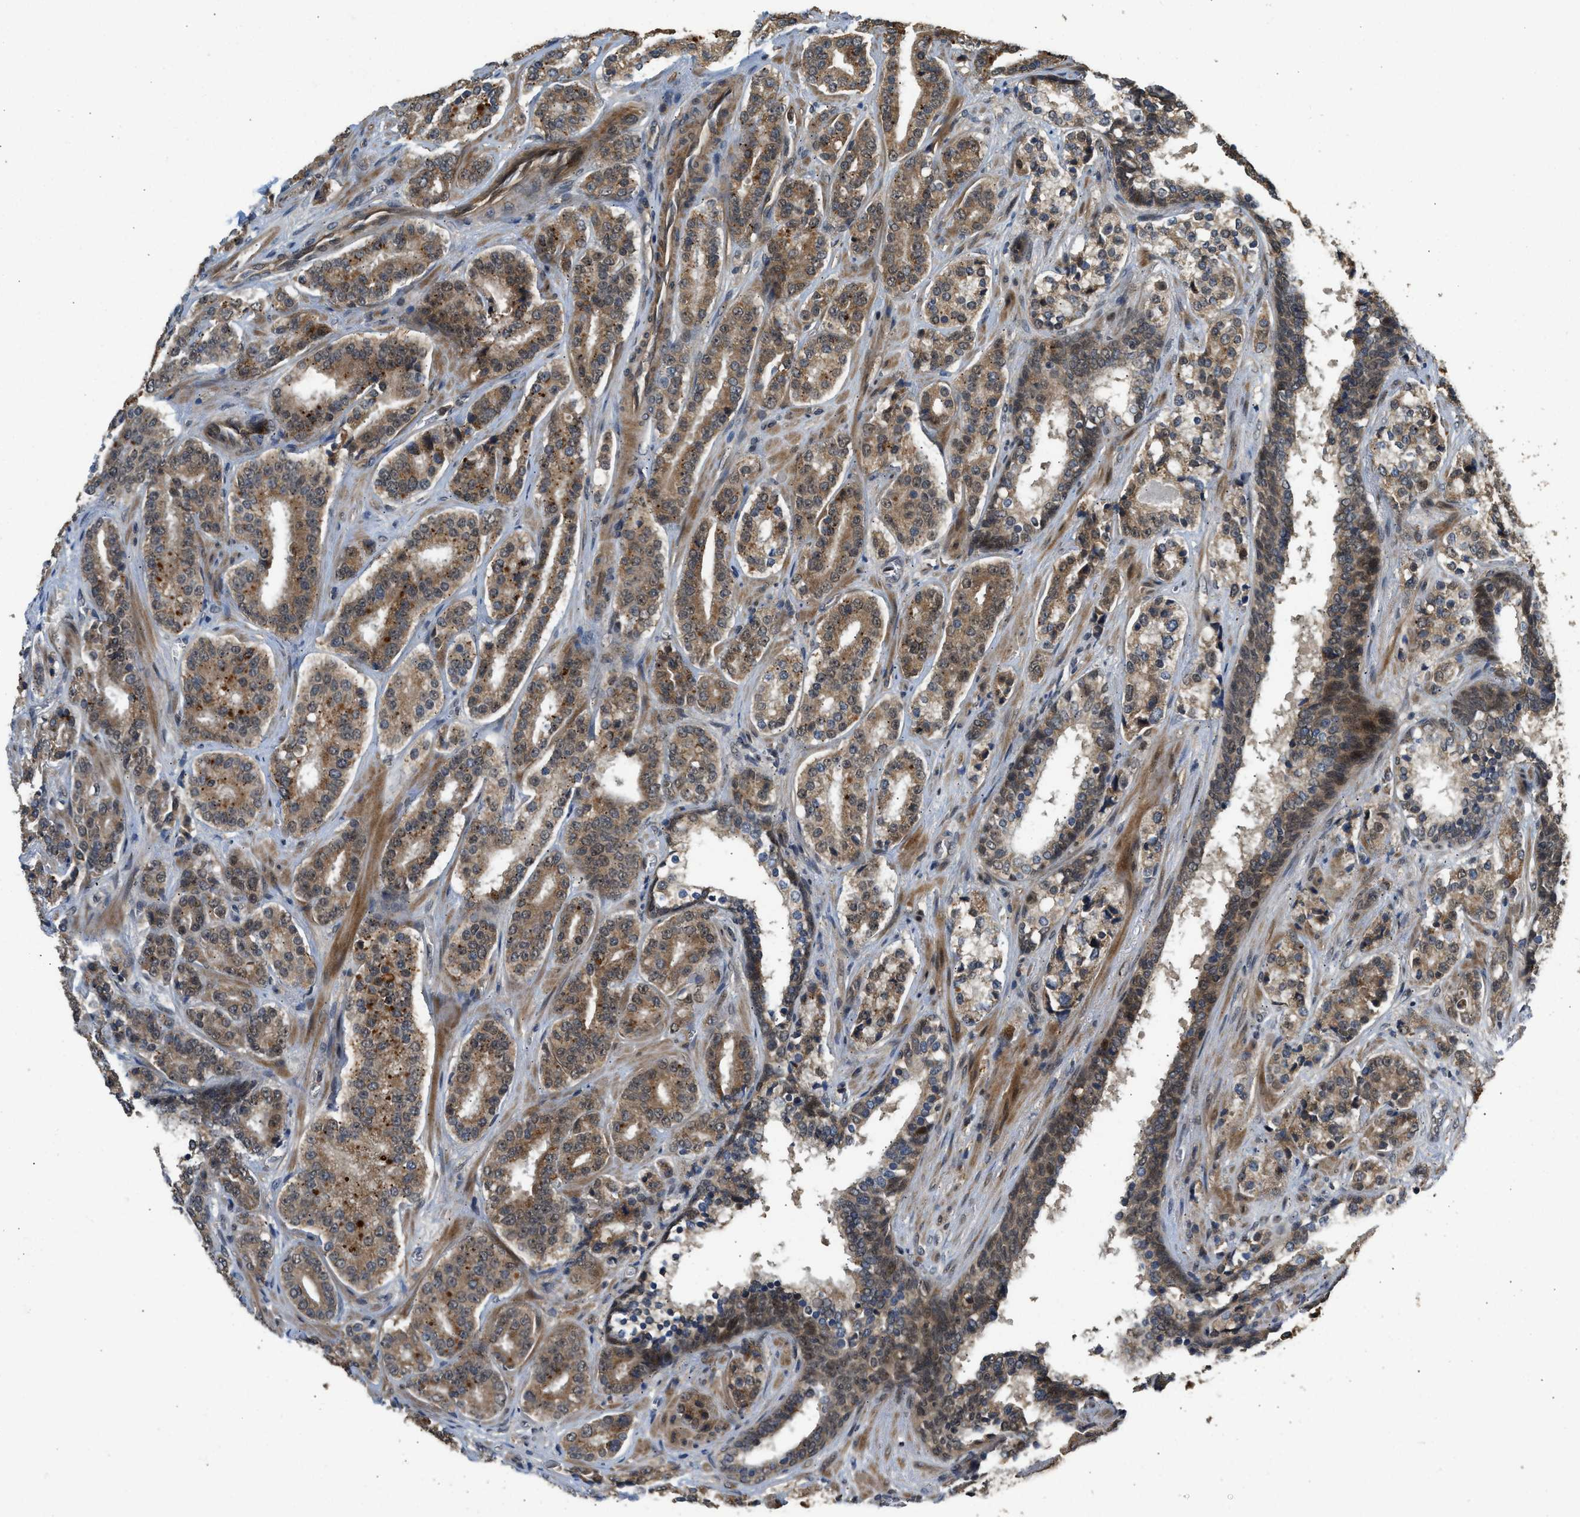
{"staining": {"intensity": "moderate", "quantity": ">75%", "location": "cytoplasmic/membranous,nuclear"}, "tissue": "prostate cancer", "cell_type": "Tumor cells", "image_type": "cancer", "snomed": [{"axis": "morphology", "description": "Adenocarcinoma, High grade"}, {"axis": "topography", "description": "Prostate"}], "caption": "Immunohistochemistry (IHC) of prostate cancer displays medium levels of moderate cytoplasmic/membranous and nuclear expression in approximately >75% of tumor cells.", "gene": "GET1", "patient": {"sex": "male", "age": 60}}